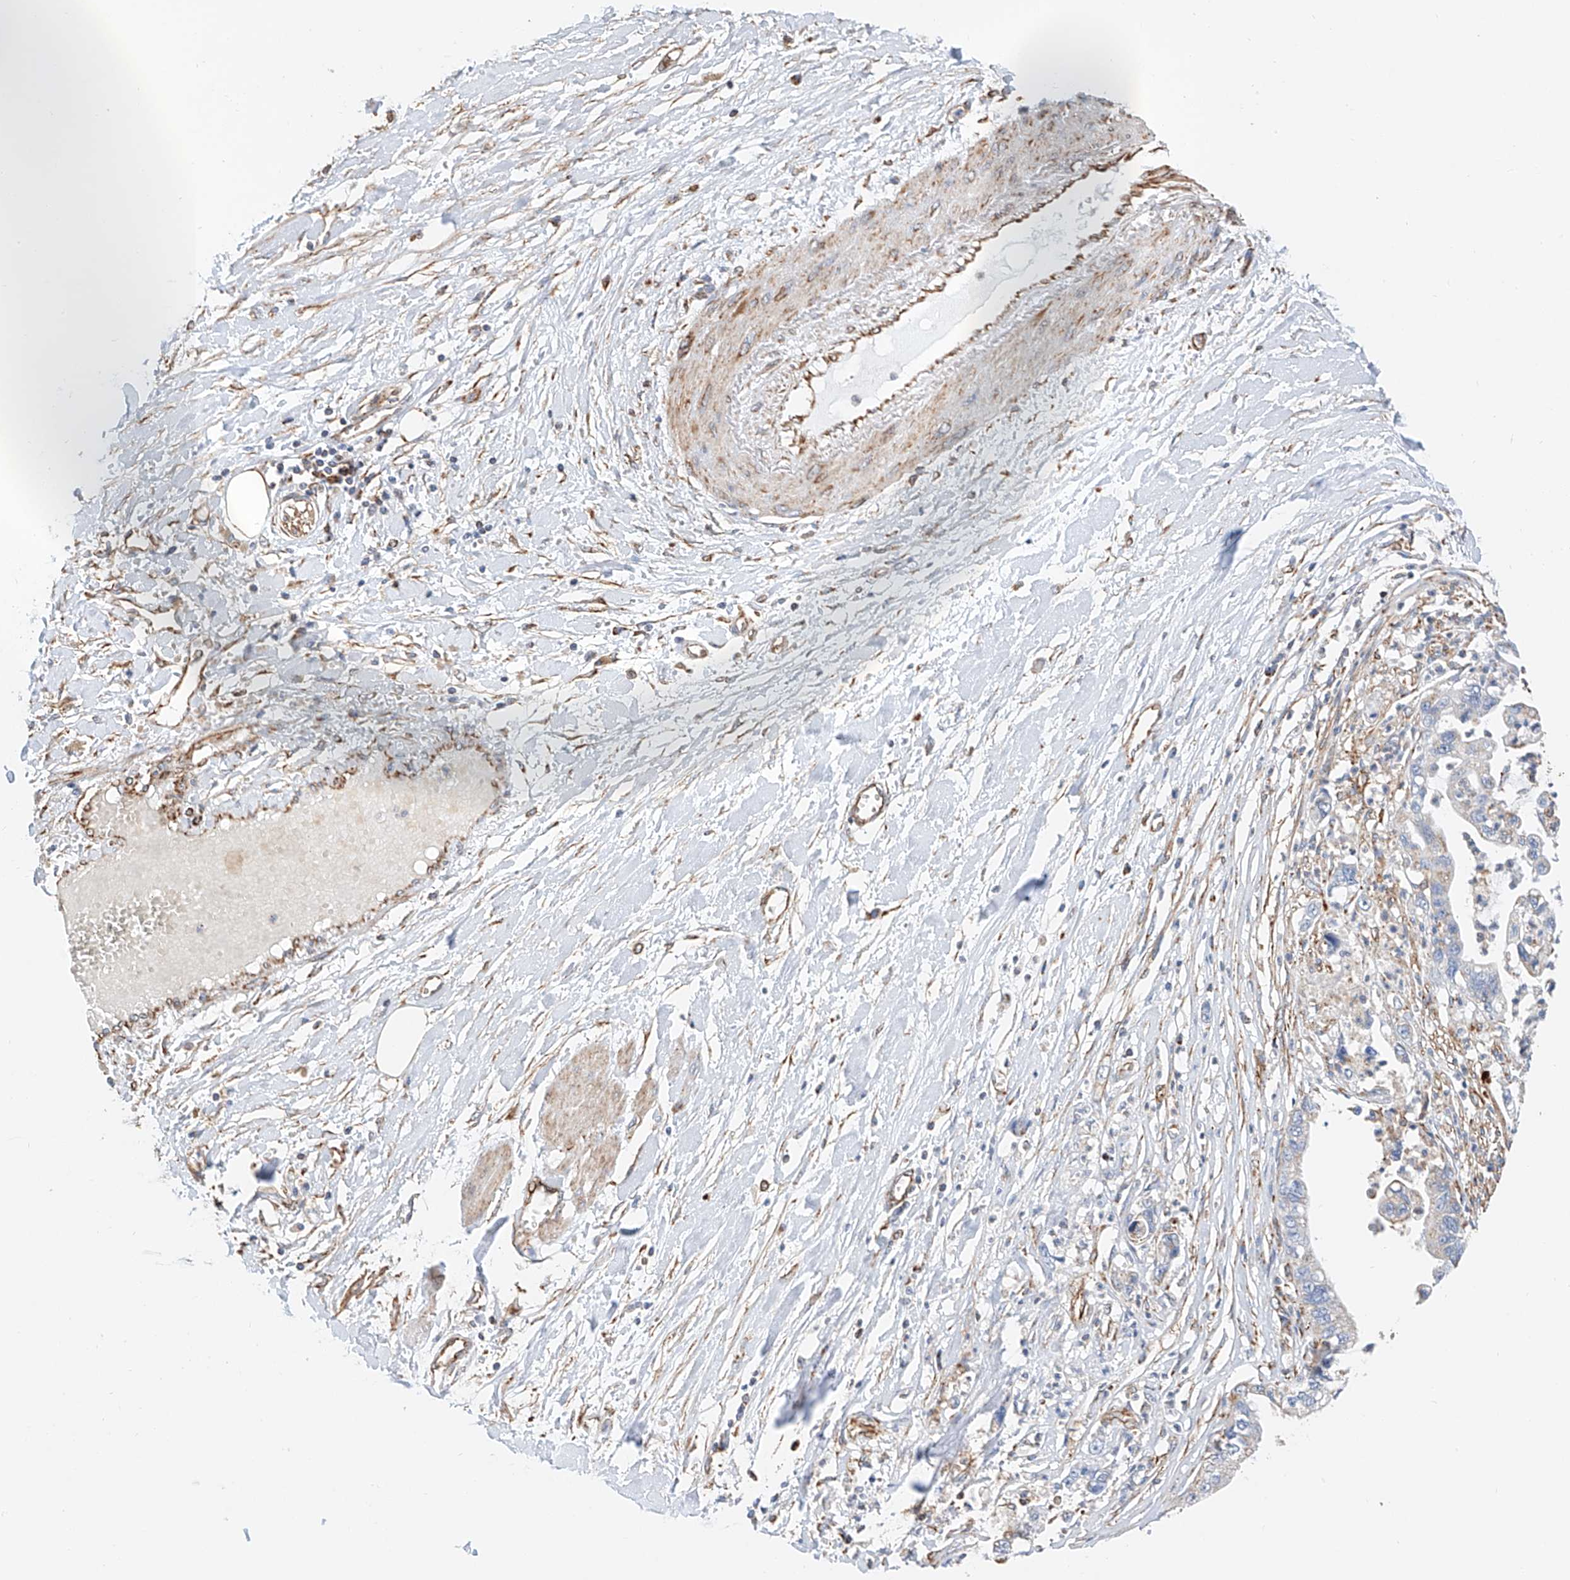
{"staining": {"intensity": "negative", "quantity": "none", "location": "none"}, "tissue": "pancreatic cancer", "cell_type": "Tumor cells", "image_type": "cancer", "snomed": [{"axis": "morphology", "description": "Adenocarcinoma, NOS"}, {"axis": "topography", "description": "Pancreas"}], "caption": "DAB (3,3'-diaminobenzidine) immunohistochemical staining of human pancreatic adenocarcinoma displays no significant staining in tumor cells. (DAB (3,3'-diaminobenzidine) immunohistochemistry, high magnification).", "gene": "NDUFV3", "patient": {"sex": "male", "age": 56}}